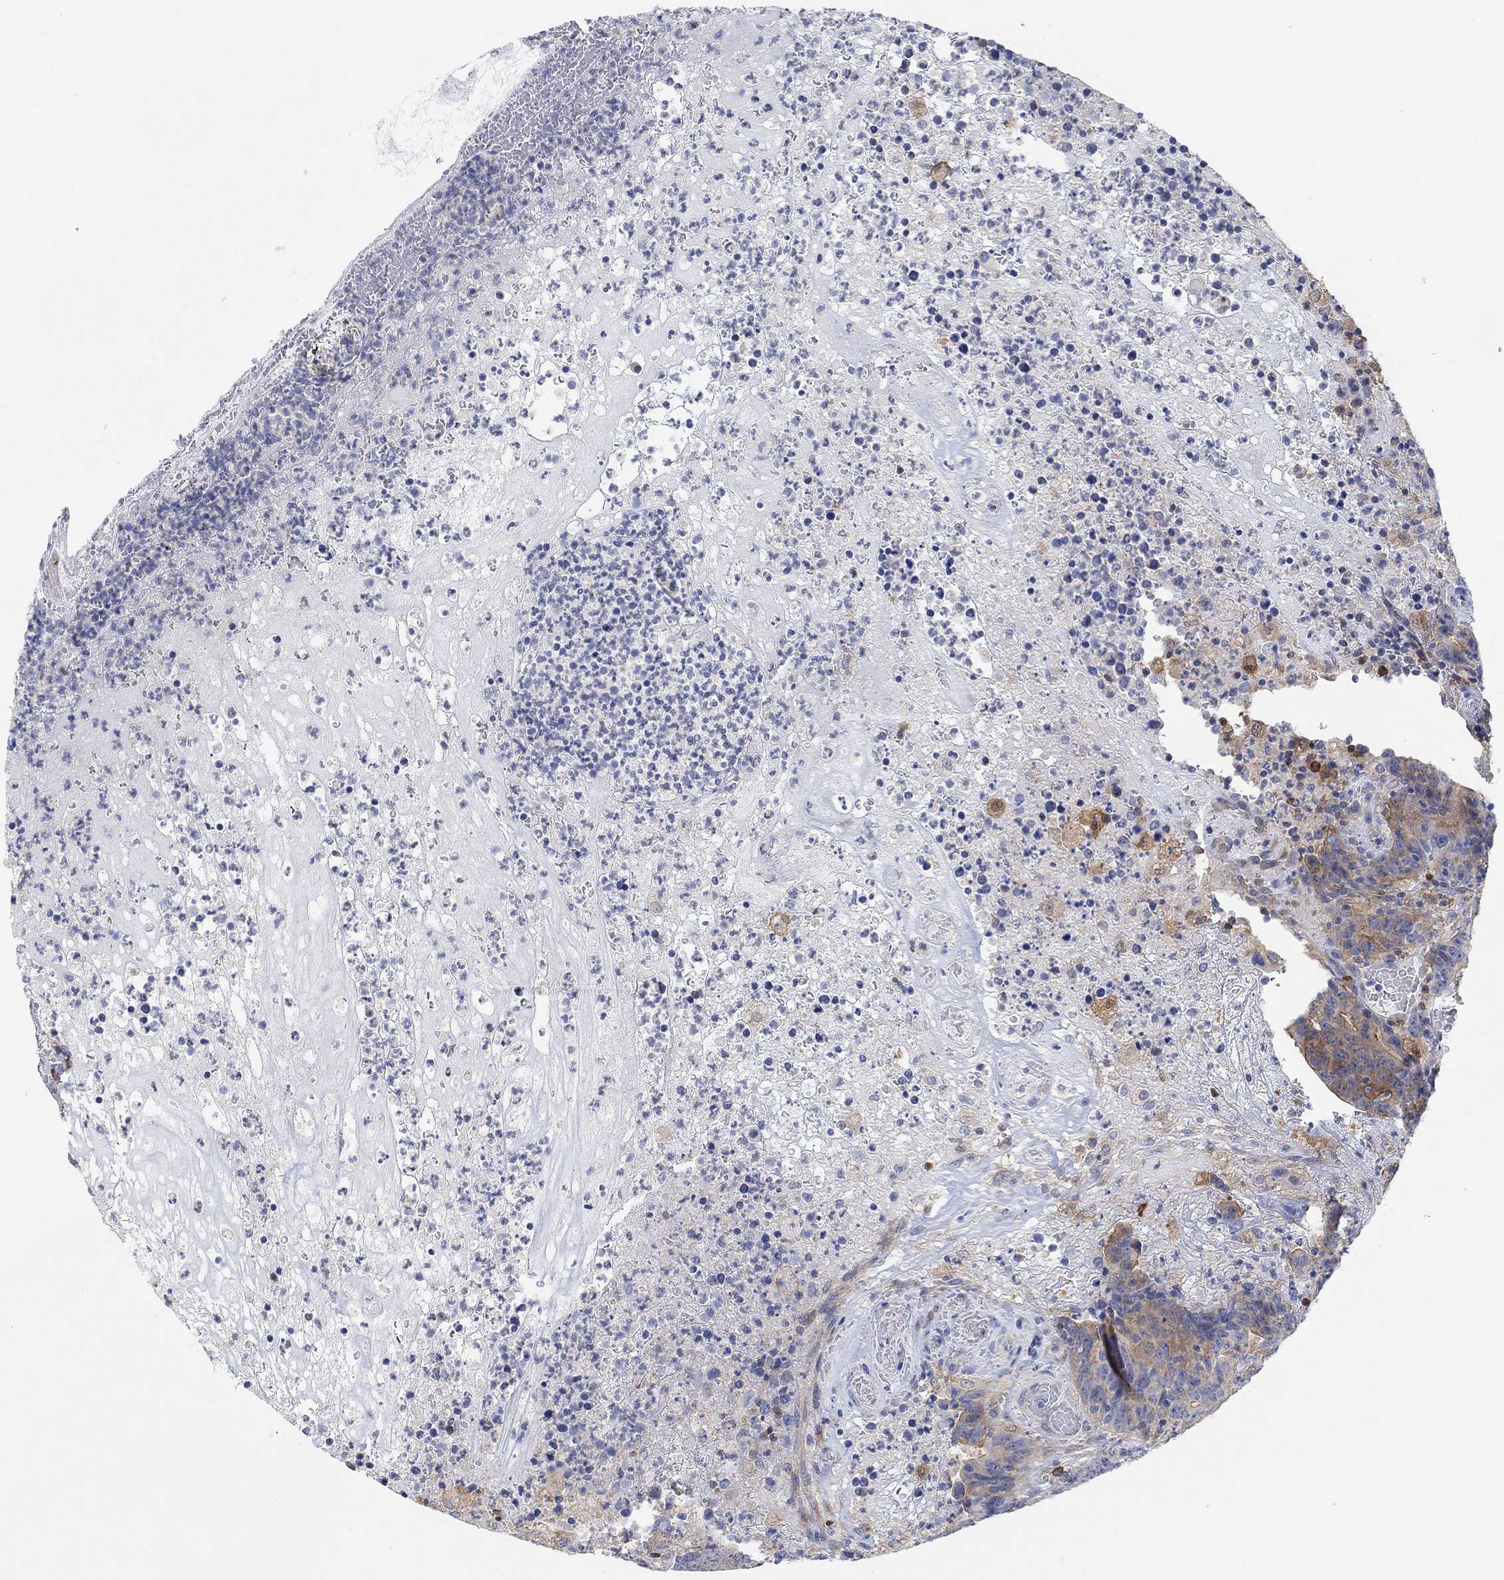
{"staining": {"intensity": "strong", "quantity": "<25%", "location": "cytoplasmic/membranous"}, "tissue": "colorectal cancer", "cell_type": "Tumor cells", "image_type": "cancer", "snomed": [{"axis": "morphology", "description": "Adenocarcinoma, NOS"}, {"axis": "topography", "description": "Colon"}], "caption": "This is a histology image of immunohistochemistry staining of adenocarcinoma (colorectal), which shows strong positivity in the cytoplasmic/membranous of tumor cells.", "gene": "RGS1", "patient": {"sex": "female", "age": 75}}